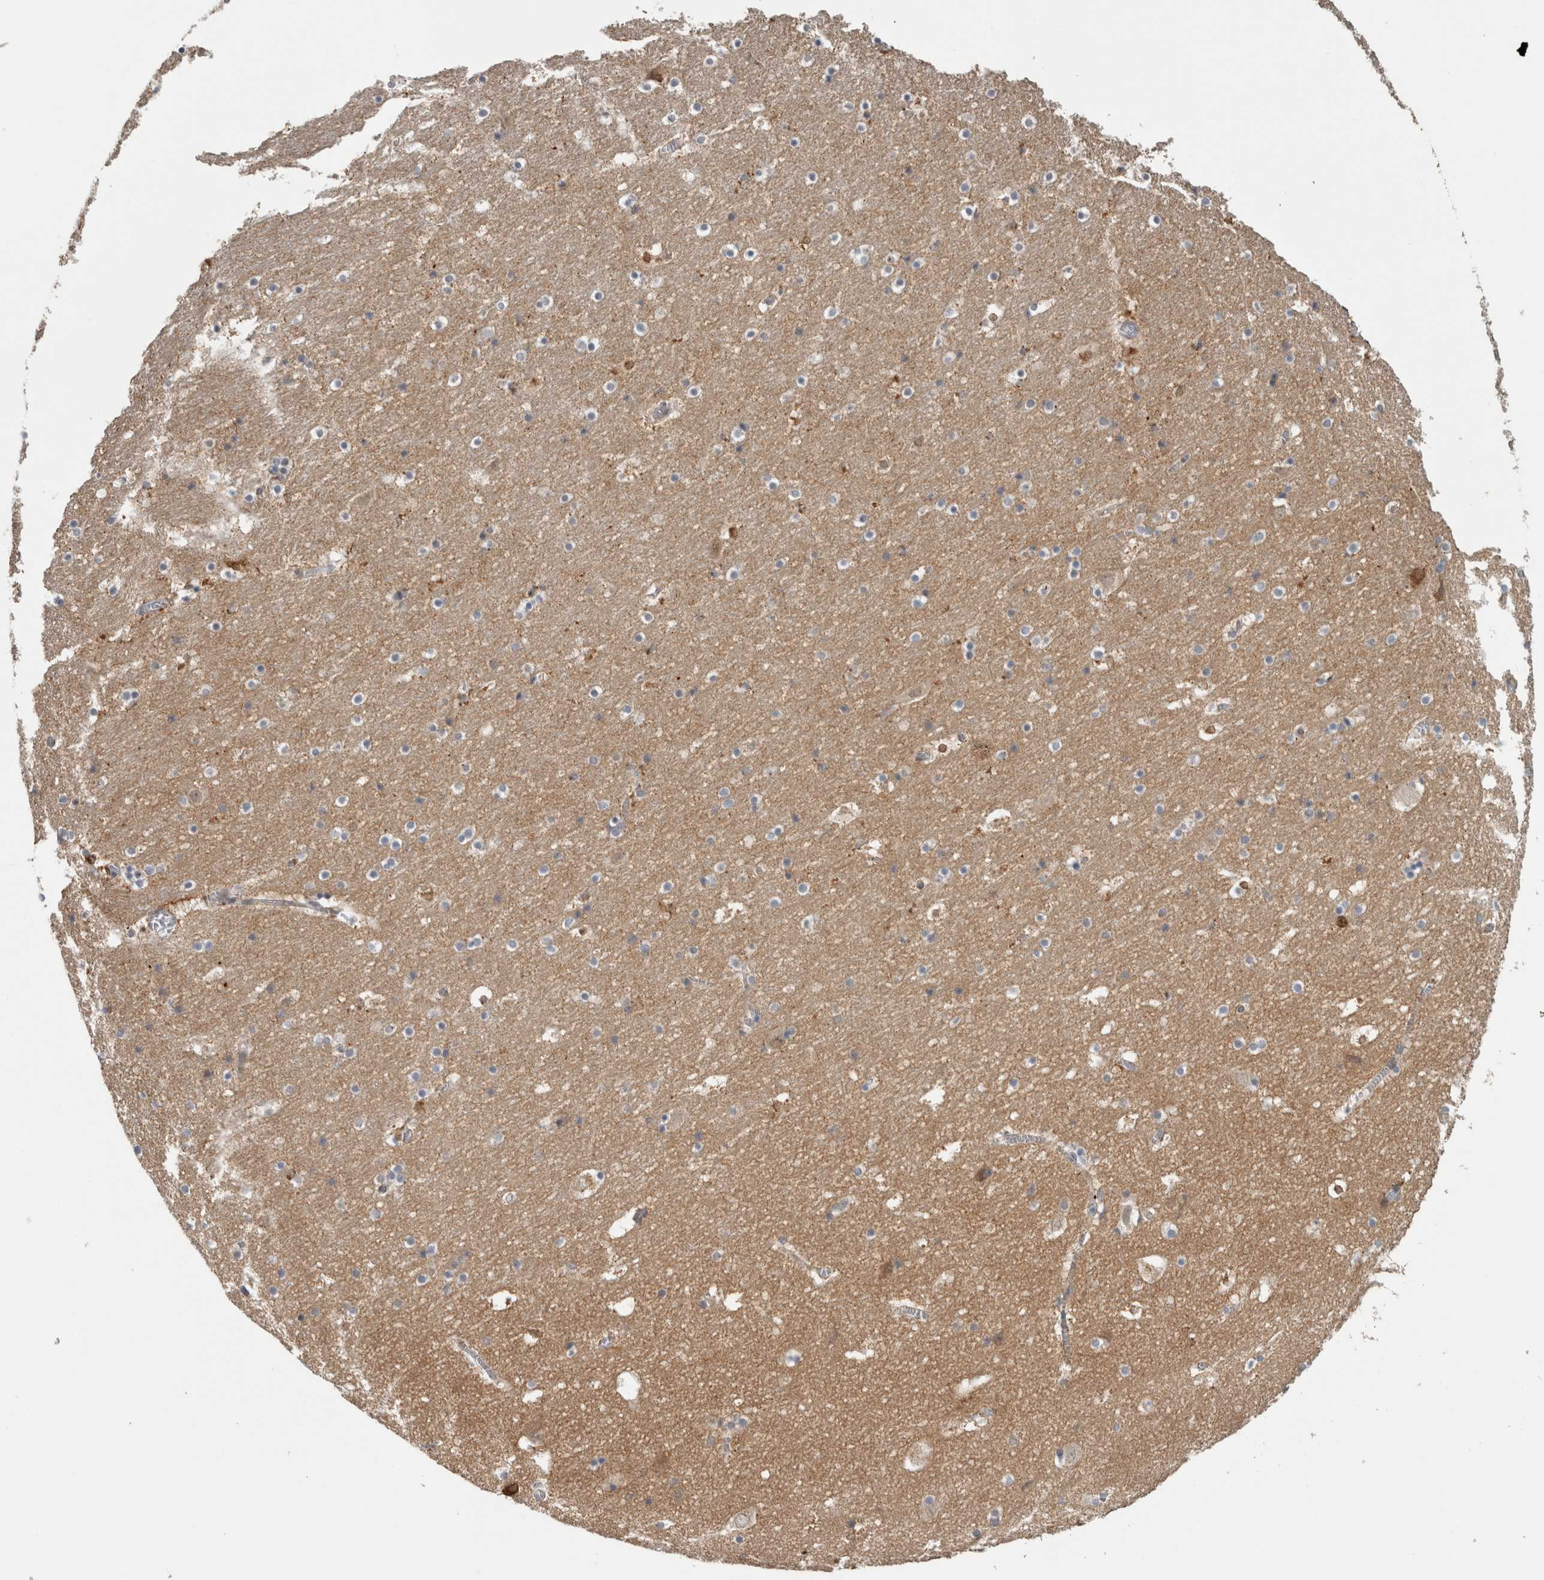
{"staining": {"intensity": "moderate", "quantity": "<25%", "location": "cytoplasmic/membranous"}, "tissue": "hippocampus", "cell_type": "Glial cells", "image_type": "normal", "snomed": [{"axis": "morphology", "description": "Normal tissue, NOS"}, {"axis": "topography", "description": "Hippocampus"}], "caption": "Immunohistochemistry staining of unremarkable hippocampus, which demonstrates low levels of moderate cytoplasmic/membranous staining in about <25% of glial cells indicating moderate cytoplasmic/membranous protein positivity. The staining was performed using DAB (brown) for protein detection and nuclei were counterstained in hematoxylin (blue).", "gene": "PRXL2A", "patient": {"sex": "male", "age": 45}}